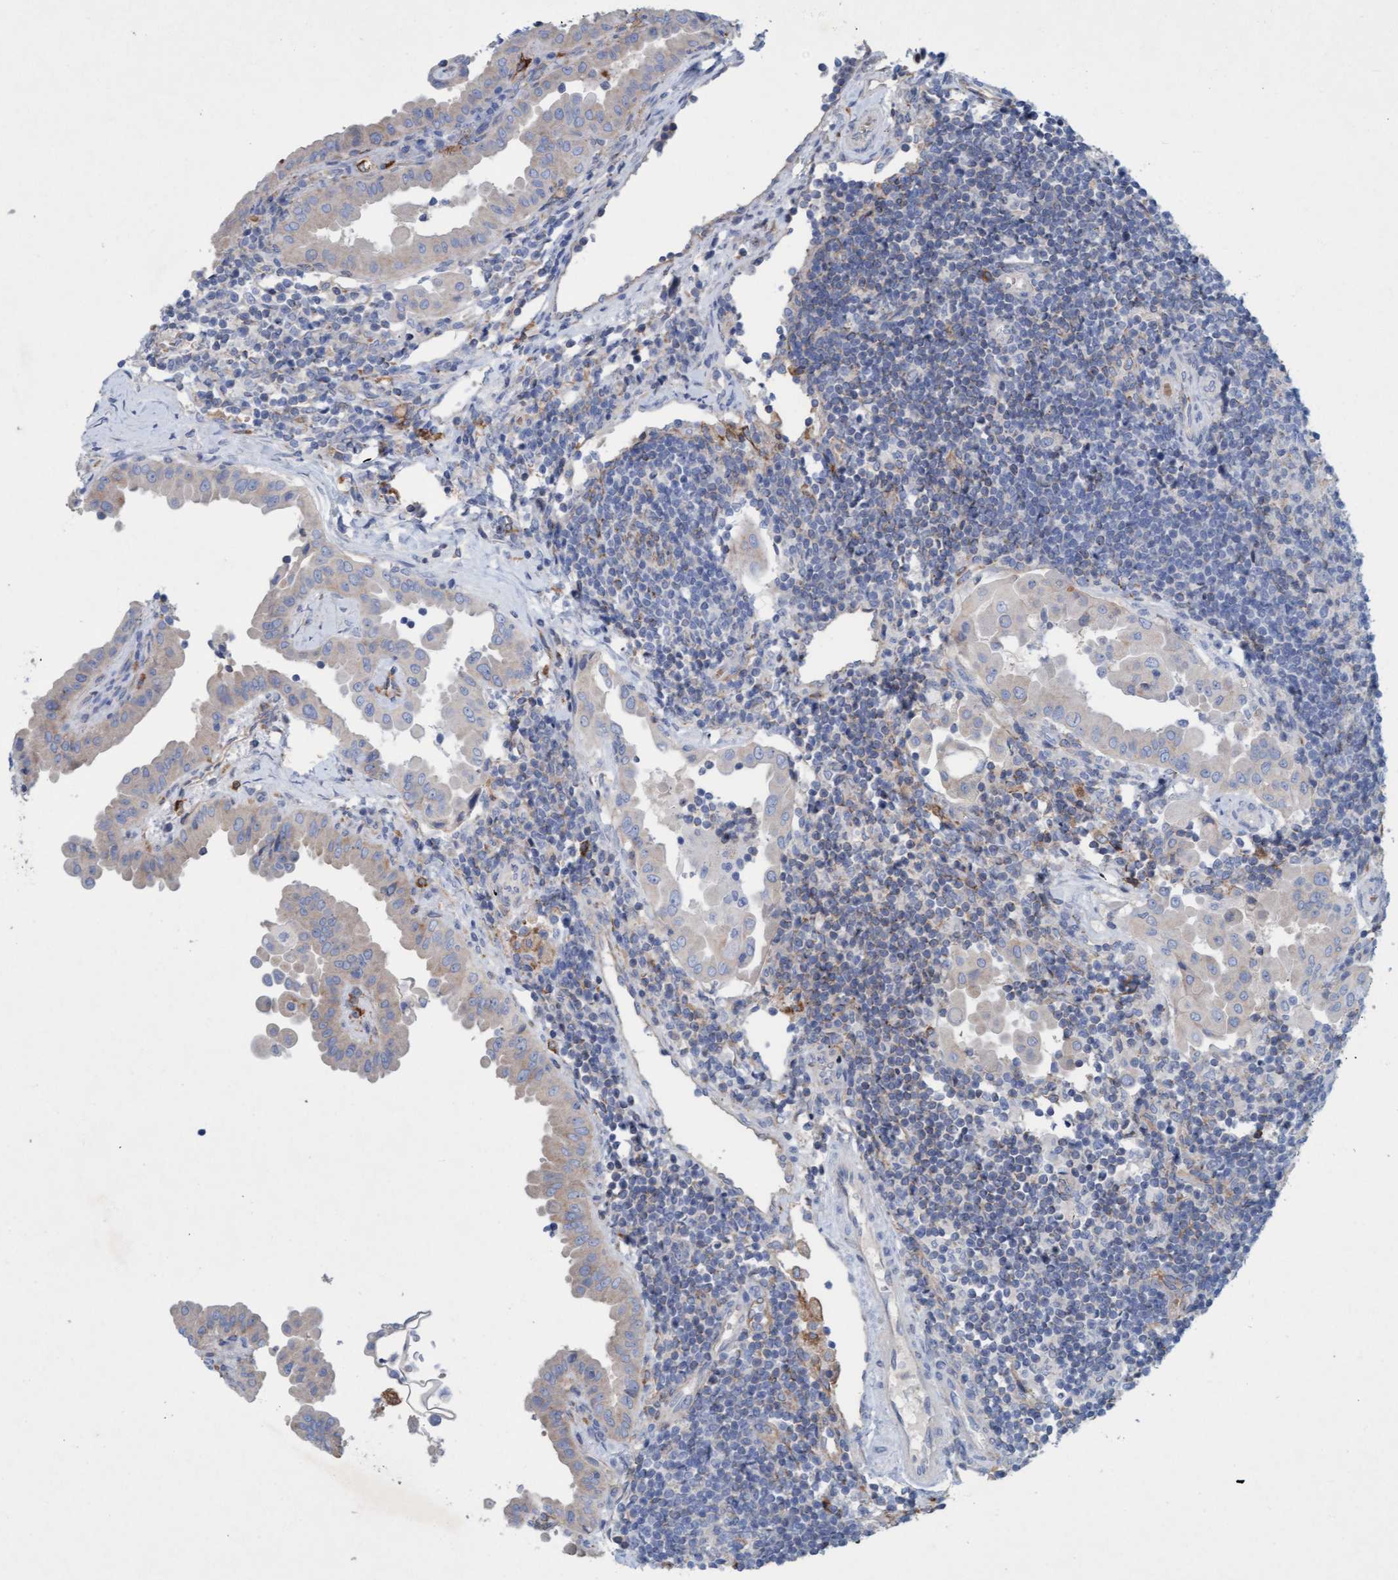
{"staining": {"intensity": "weak", "quantity": "<25%", "location": "cytoplasmic/membranous"}, "tissue": "thyroid cancer", "cell_type": "Tumor cells", "image_type": "cancer", "snomed": [{"axis": "morphology", "description": "Papillary adenocarcinoma, NOS"}, {"axis": "topography", "description": "Thyroid gland"}], "caption": "Immunohistochemistry (IHC) image of neoplastic tissue: thyroid cancer stained with DAB (3,3'-diaminobenzidine) shows no significant protein expression in tumor cells.", "gene": "SIGIRR", "patient": {"sex": "male", "age": 33}}